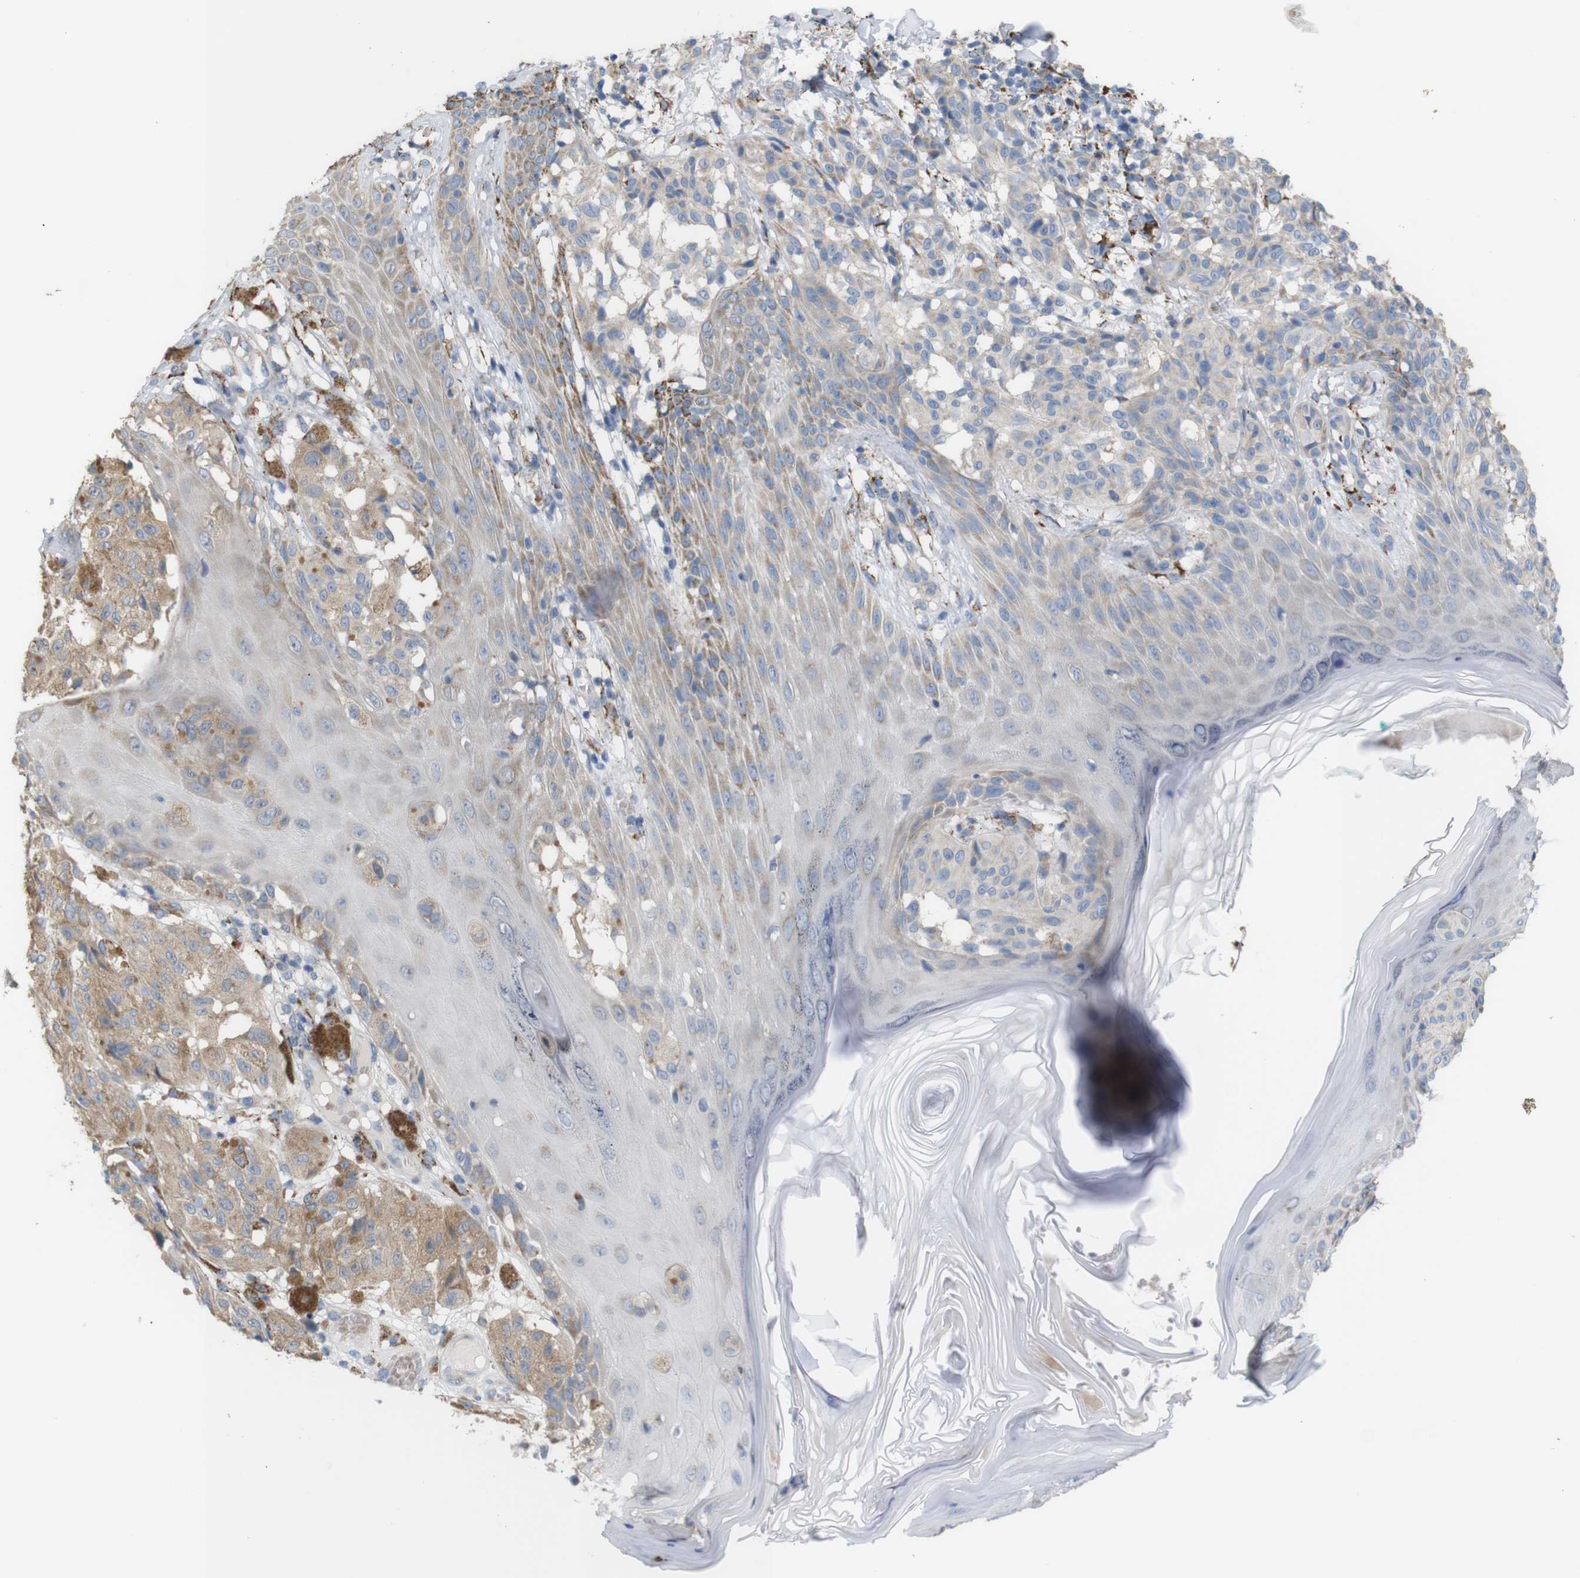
{"staining": {"intensity": "moderate", "quantity": ">75%", "location": "cytoplasmic/membranous"}, "tissue": "melanoma", "cell_type": "Tumor cells", "image_type": "cancer", "snomed": [{"axis": "morphology", "description": "Malignant melanoma, NOS"}, {"axis": "topography", "description": "Skin"}], "caption": "An image of human melanoma stained for a protein reveals moderate cytoplasmic/membranous brown staining in tumor cells. The protein is stained brown, and the nuclei are stained in blue (DAB IHC with brightfield microscopy, high magnification).", "gene": "PTPRR", "patient": {"sex": "female", "age": 46}}